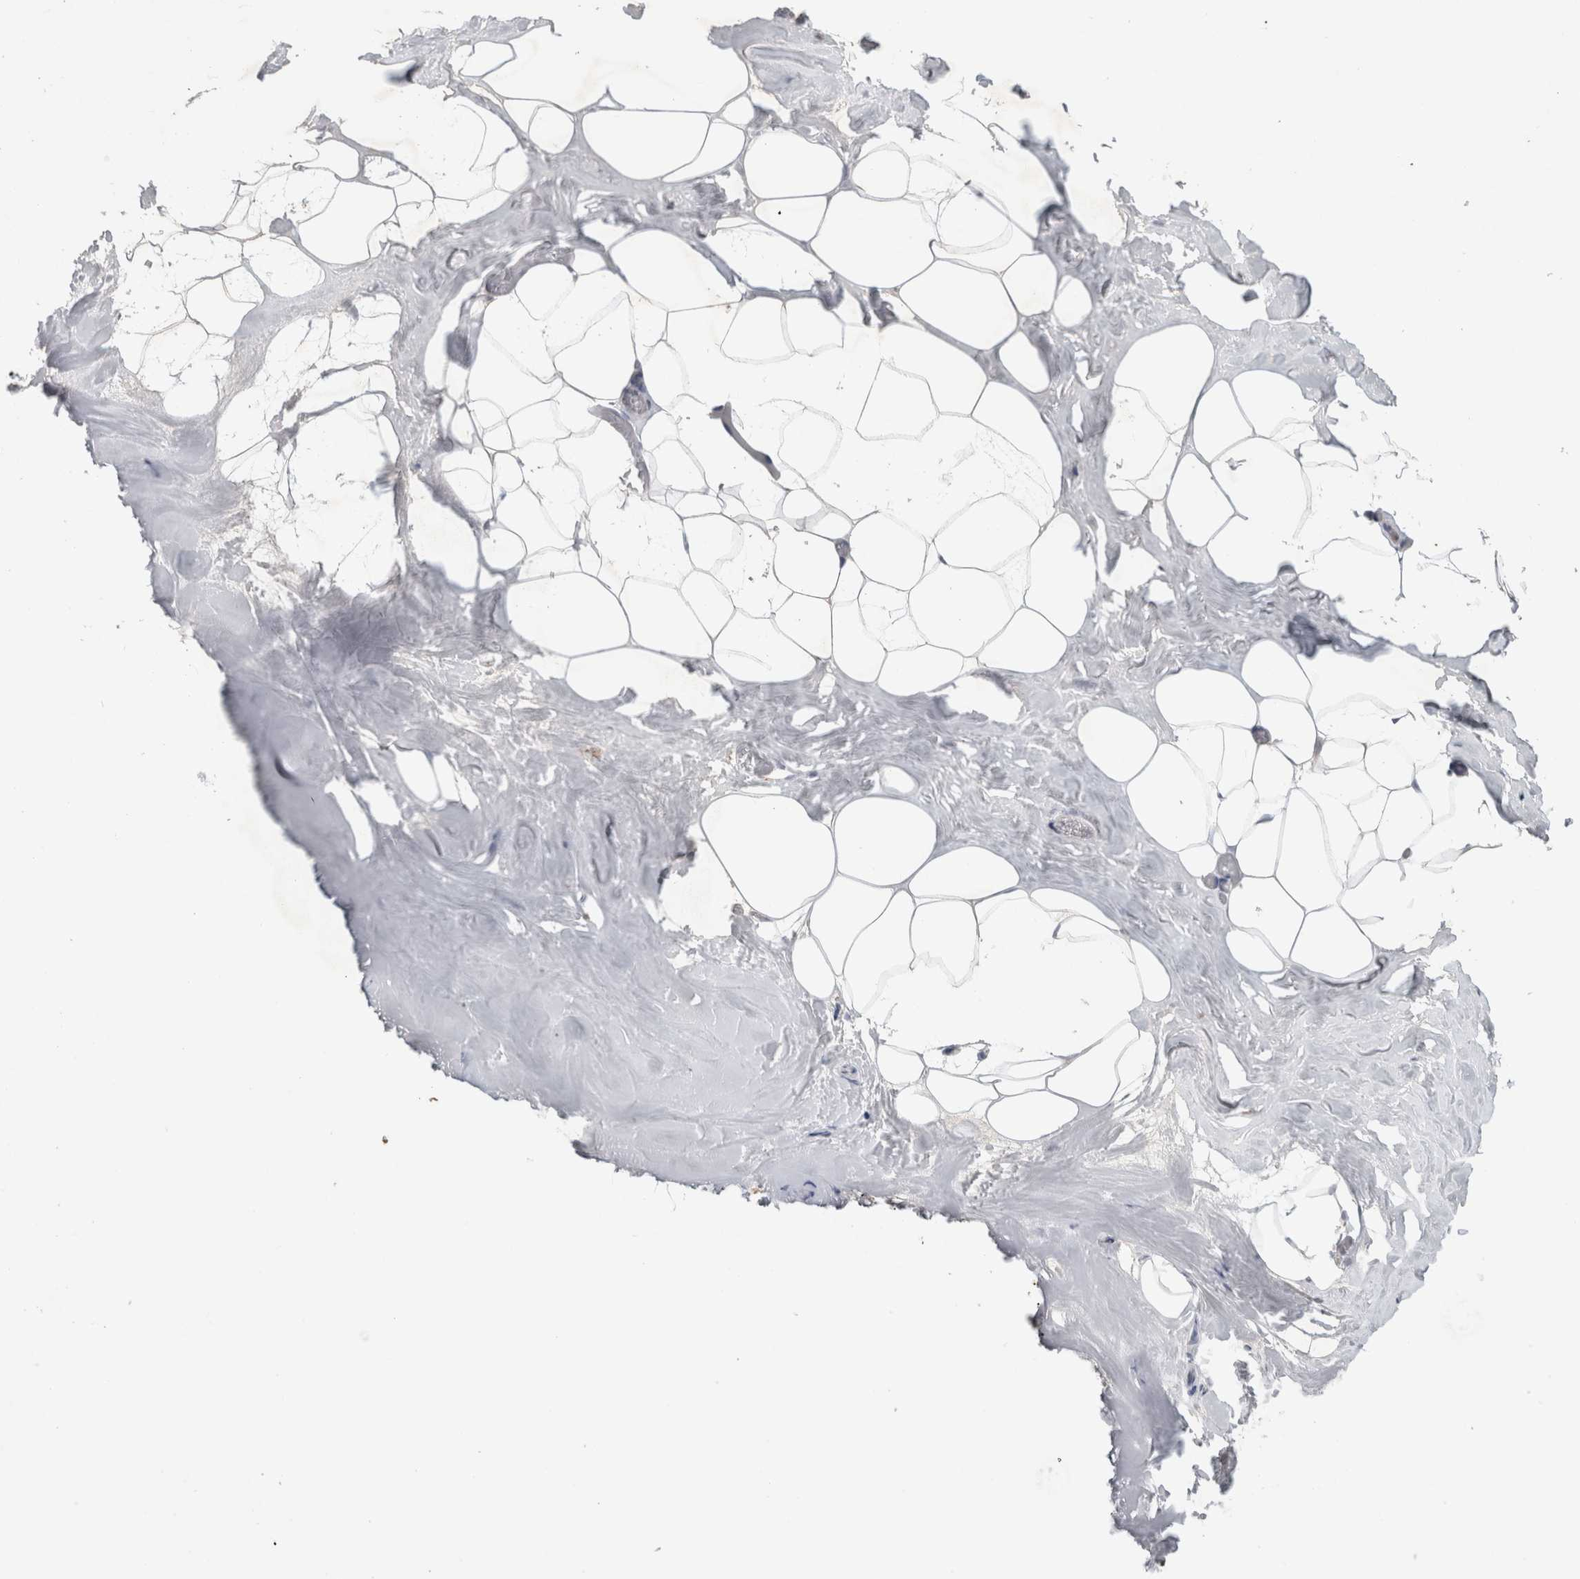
{"staining": {"intensity": "negative", "quantity": "none", "location": "none"}, "tissue": "adipose tissue", "cell_type": "Adipocytes", "image_type": "normal", "snomed": [{"axis": "morphology", "description": "Normal tissue, NOS"}, {"axis": "morphology", "description": "Fibrosis, NOS"}, {"axis": "topography", "description": "Breast"}, {"axis": "topography", "description": "Adipose tissue"}], "caption": "Immunohistochemical staining of unremarkable adipose tissue exhibits no significant staining in adipocytes. Nuclei are stained in blue.", "gene": "GFRA2", "patient": {"sex": "female", "age": 39}}